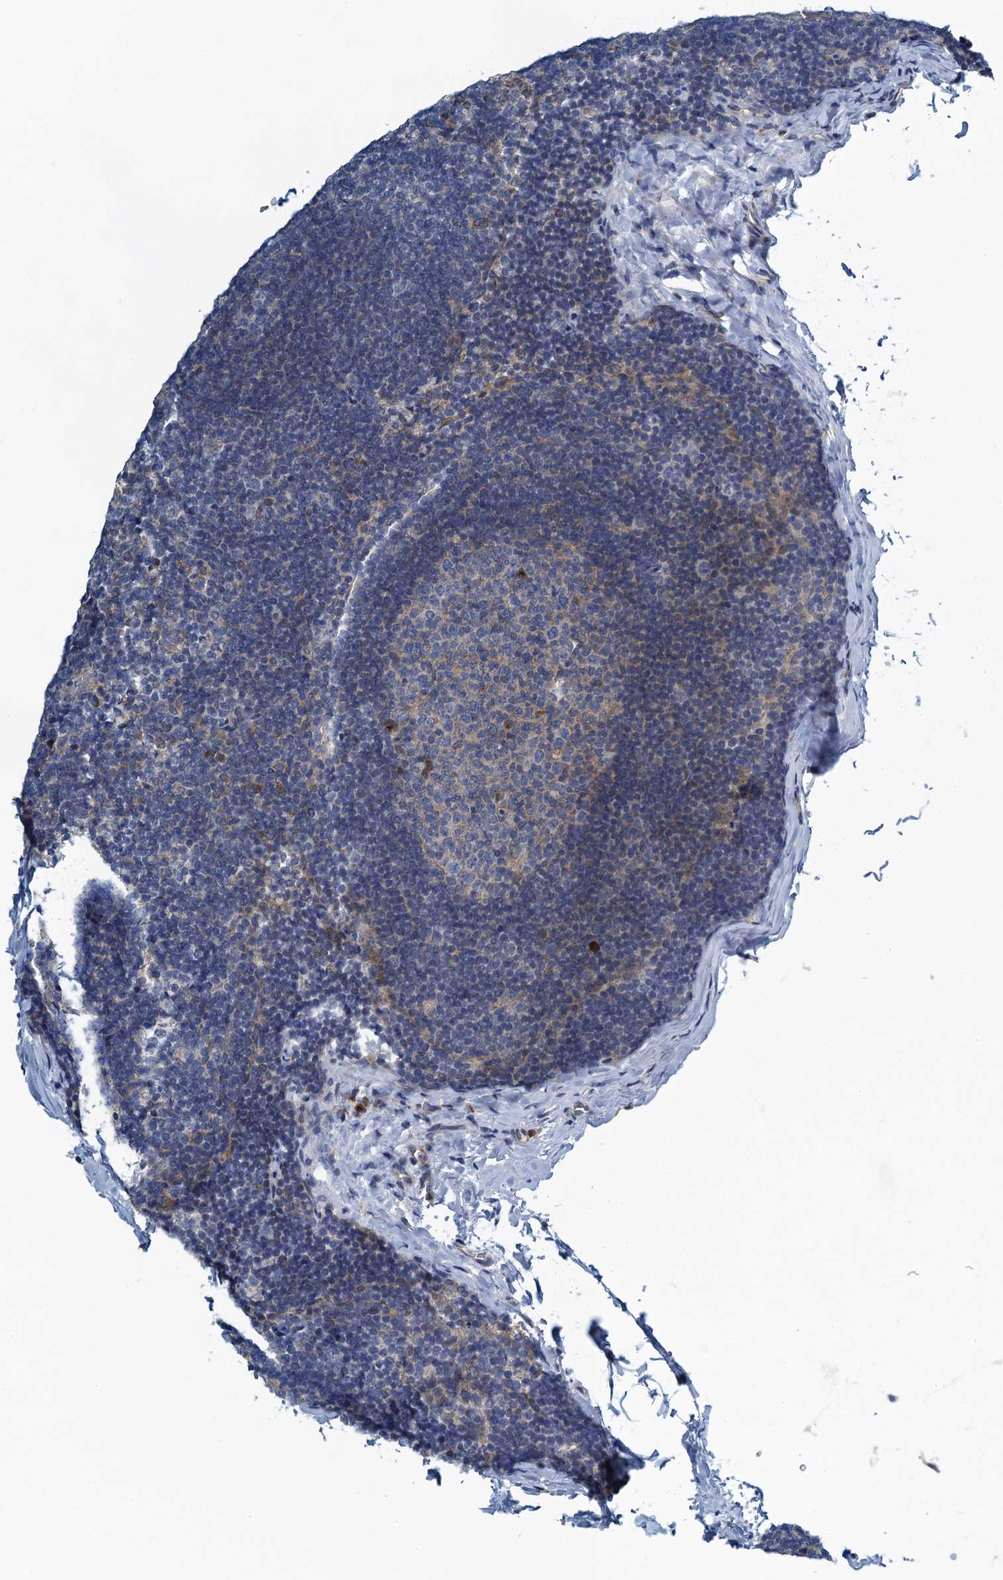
{"staining": {"intensity": "negative", "quantity": "none", "location": "none"}, "tissue": "lymph node", "cell_type": "Germinal center cells", "image_type": "normal", "snomed": [{"axis": "morphology", "description": "Normal tissue, NOS"}, {"axis": "topography", "description": "Lymph node"}], "caption": "This photomicrograph is of normal lymph node stained with IHC to label a protein in brown with the nuclei are counter-stained blue. There is no expression in germinal center cells.", "gene": "ALG2", "patient": {"sex": "female", "age": 22}}